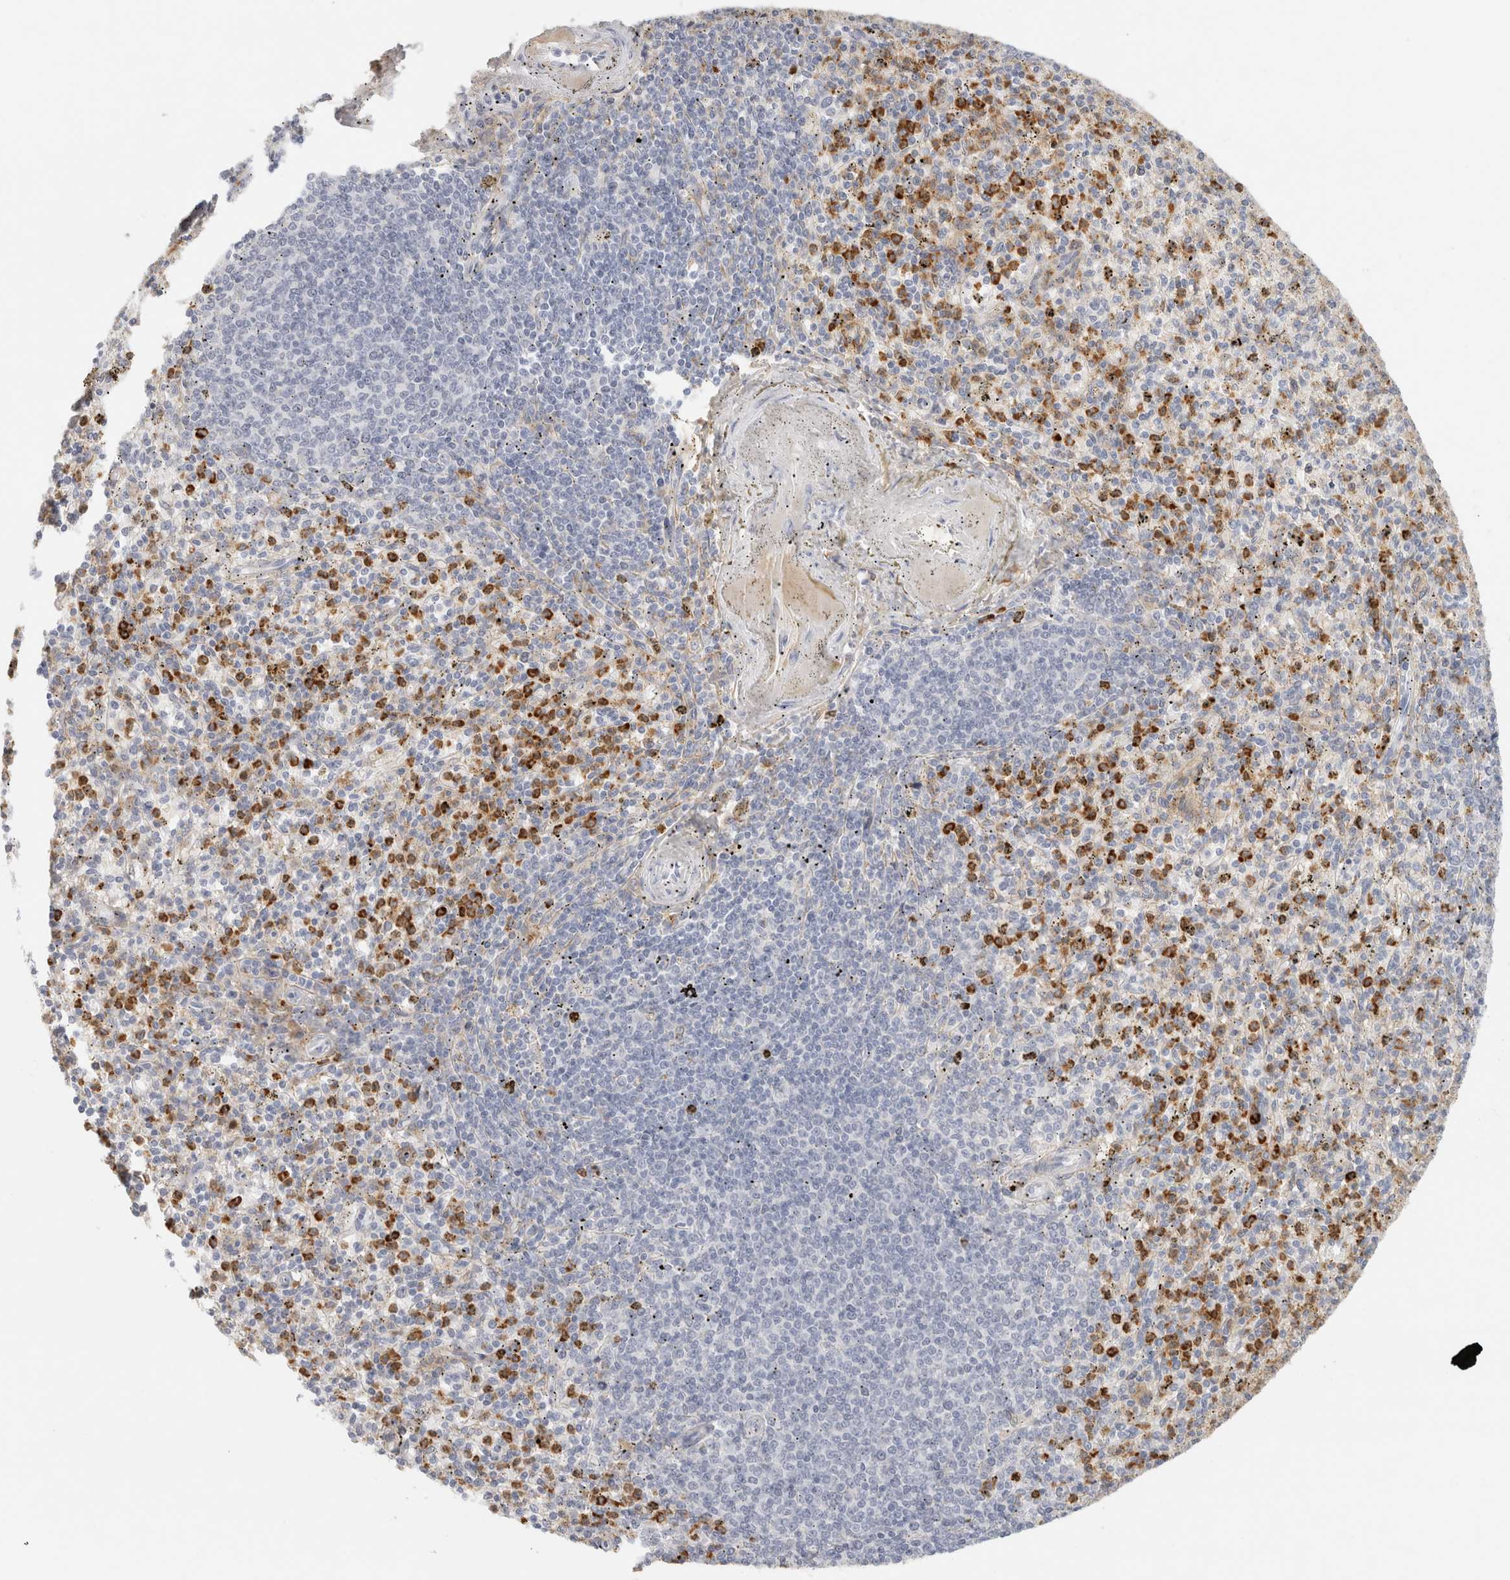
{"staining": {"intensity": "strong", "quantity": "25%-75%", "location": "cytoplasmic/membranous"}, "tissue": "spleen", "cell_type": "Cells in red pulp", "image_type": "normal", "snomed": [{"axis": "morphology", "description": "Normal tissue, NOS"}, {"axis": "topography", "description": "Spleen"}], "caption": "High-power microscopy captured an immunohistochemistry histopathology image of unremarkable spleen, revealing strong cytoplasmic/membranous positivity in approximately 25%-75% of cells in red pulp. (DAB IHC with brightfield microscopy, high magnification).", "gene": "FGL2", "patient": {"sex": "male", "age": 72}}